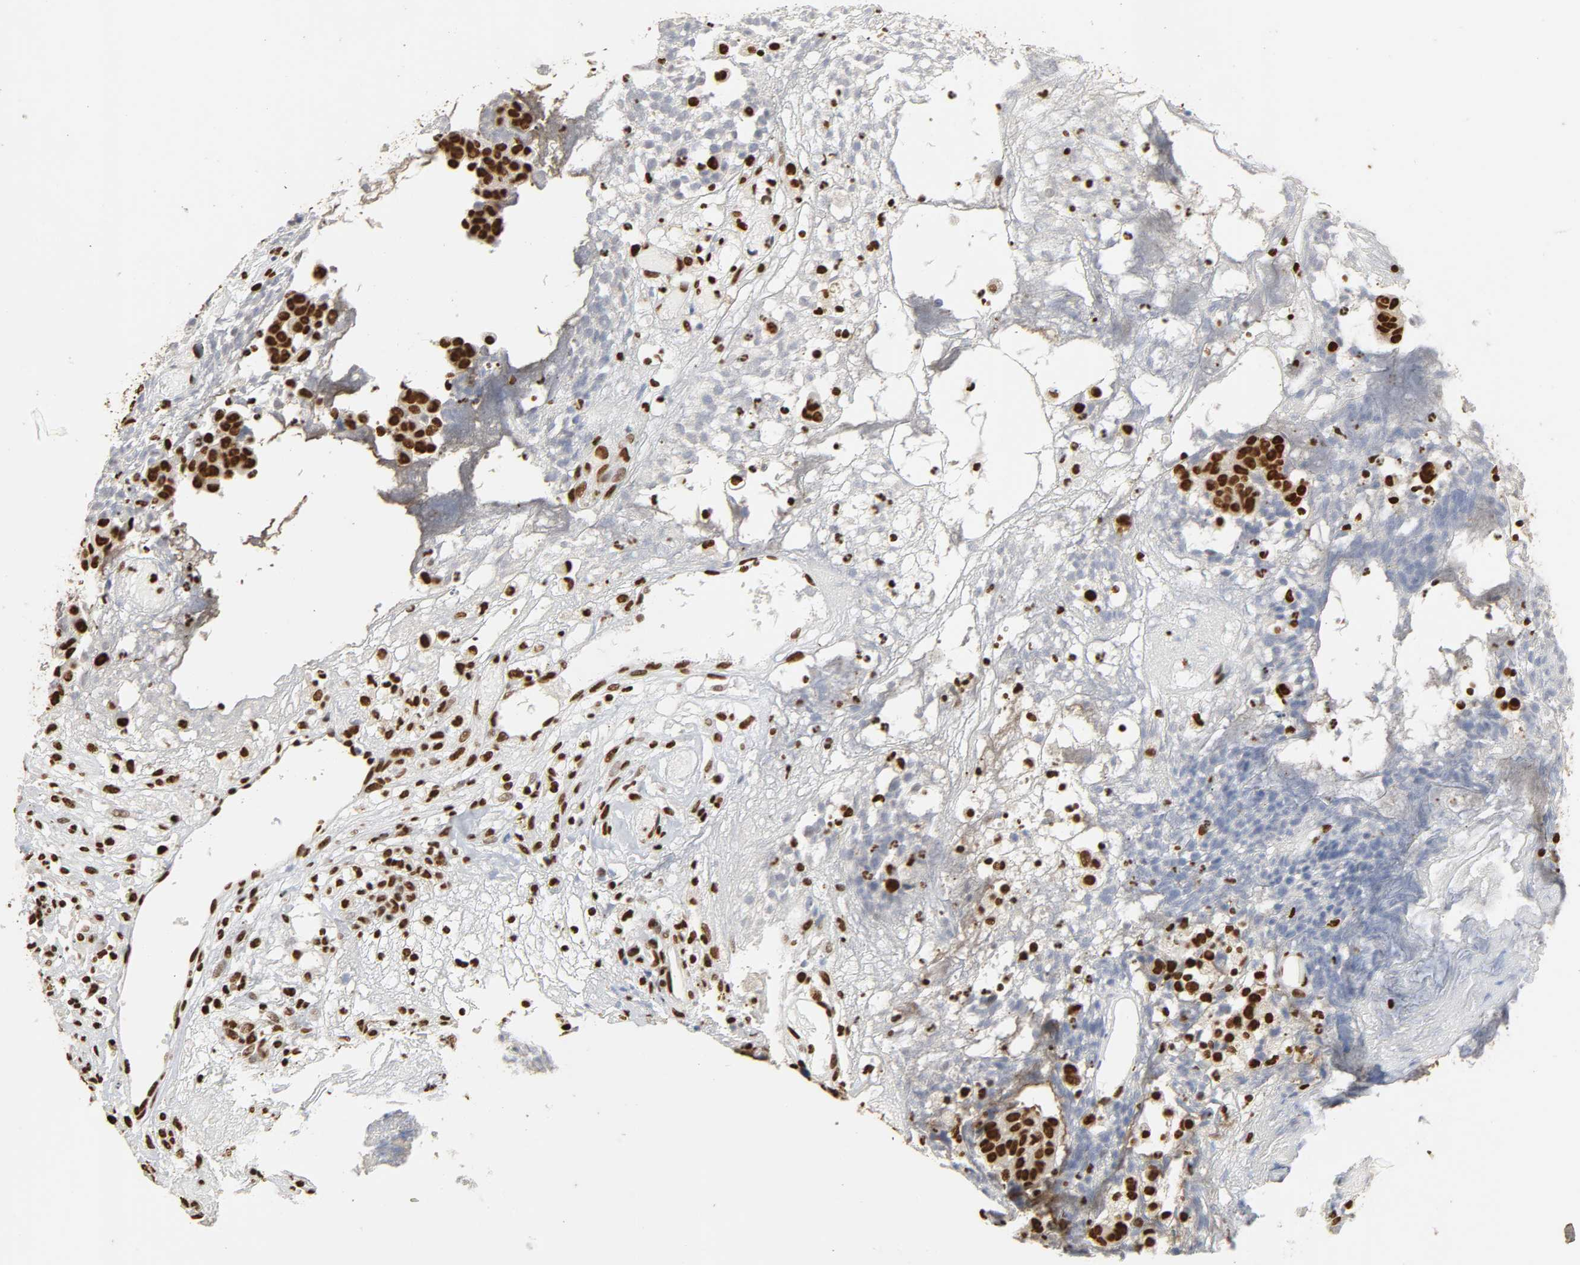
{"staining": {"intensity": "strong", "quantity": ">75%", "location": "nuclear"}, "tissue": "ovarian cancer", "cell_type": "Tumor cells", "image_type": "cancer", "snomed": [{"axis": "morphology", "description": "Carcinoma, endometroid"}, {"axis": "topography", "description": "Ovary"}], "caption": "Protein positivity by IHC reveals strong nuclear staining in approximately >75% of tumor cells in ovarian endometroid carcinoma.", "gene": "HNRNPC", "patient": {"sex": "female", "age": 42}}